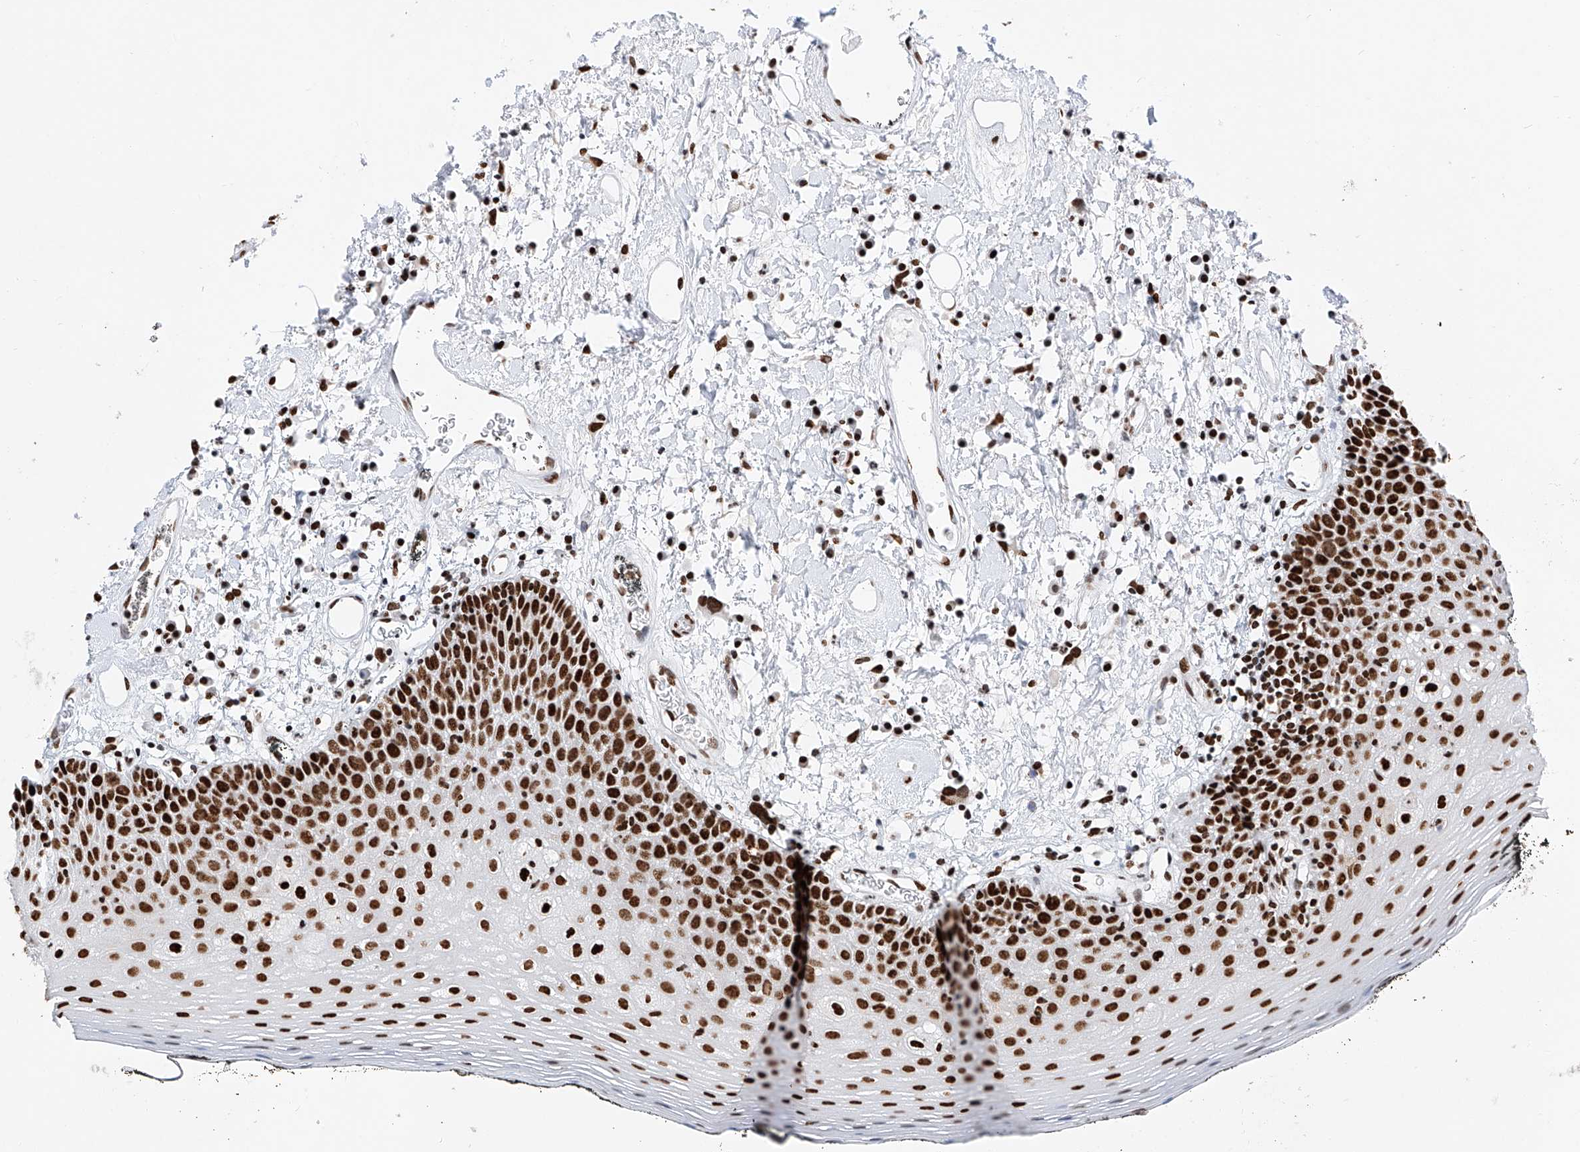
{"staining": {"intensity": "strong", "quantity": ">75%", "location": "nuclear"}, "tissue": "oral mucosa", "cell_type": "Squamous epithelial cells", "image_type": "normal", "snomed": [{"axis": "morphology", "description": "Normal tissue, NOS"}, {"axis": "topography", "description": "Oral tissue"}], "caption": "This is a photomicrograph of immunohistochemistry staining of unremarkable oral mucosa, which shows strong expression in the nuclear of squamous epithelial cells.", "gene": "SRSF6", "patient": {"sex": "male", "age": 74}}